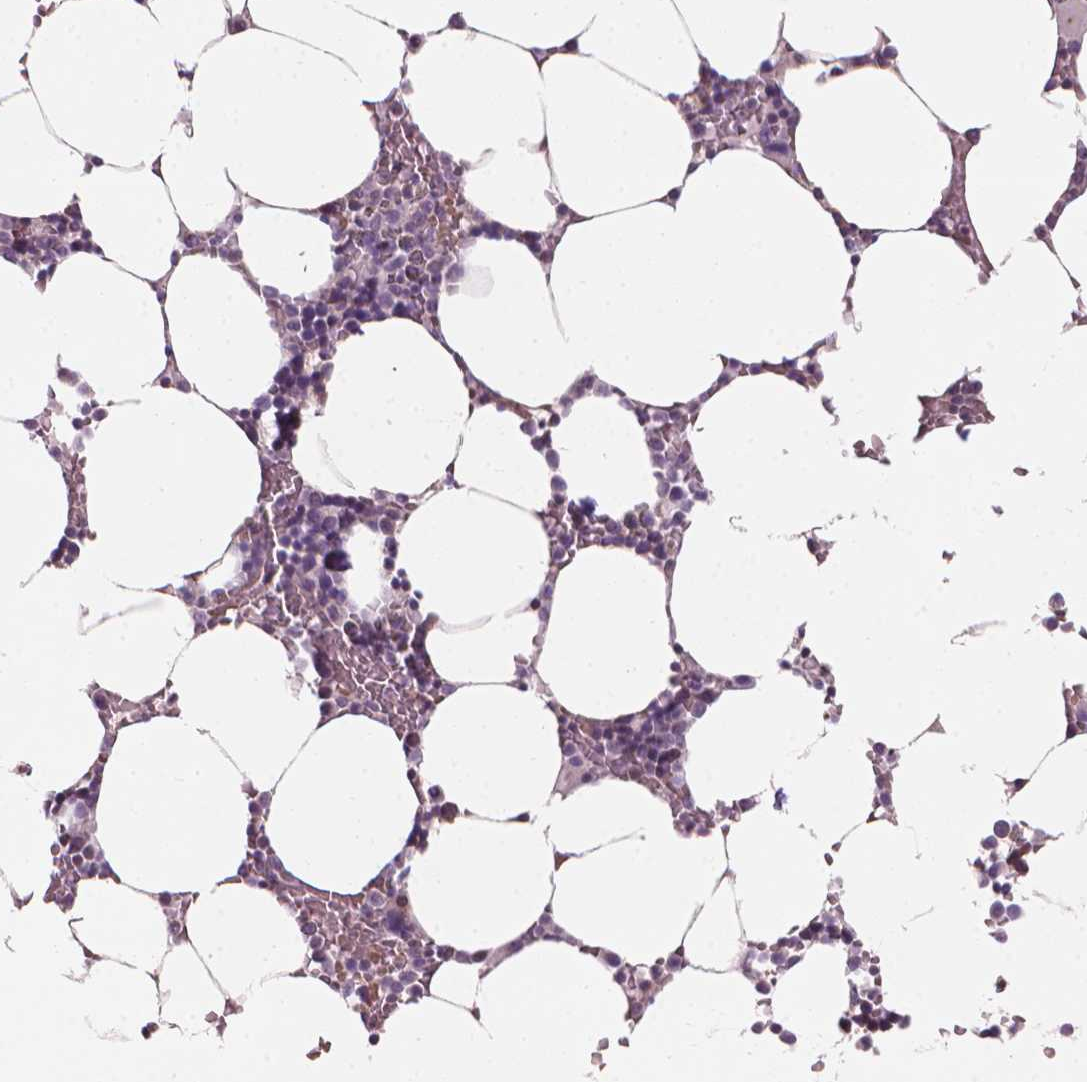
{"staining": {"intensity": "negative", "quantity": "none", "location": "none"}, "tissue": "bone marrow", "cell_type": "Hematopoietic cells", "image_type": "normal", "snomed": [{"axis": "morphology", "description": "Normal tissue, NOS"}, {"axis": "topography", "description": "Bone marrow"}], "caption": "High power microscopy histopathology image of an IHC image of normal bone marrow, revealing no significant positivity in hematopoietic cells. (DAB immunohistochemistry with hematoxylin counter stain).", "gene": "IFFO1", "patient": {"sex": "female", "age": 52}}